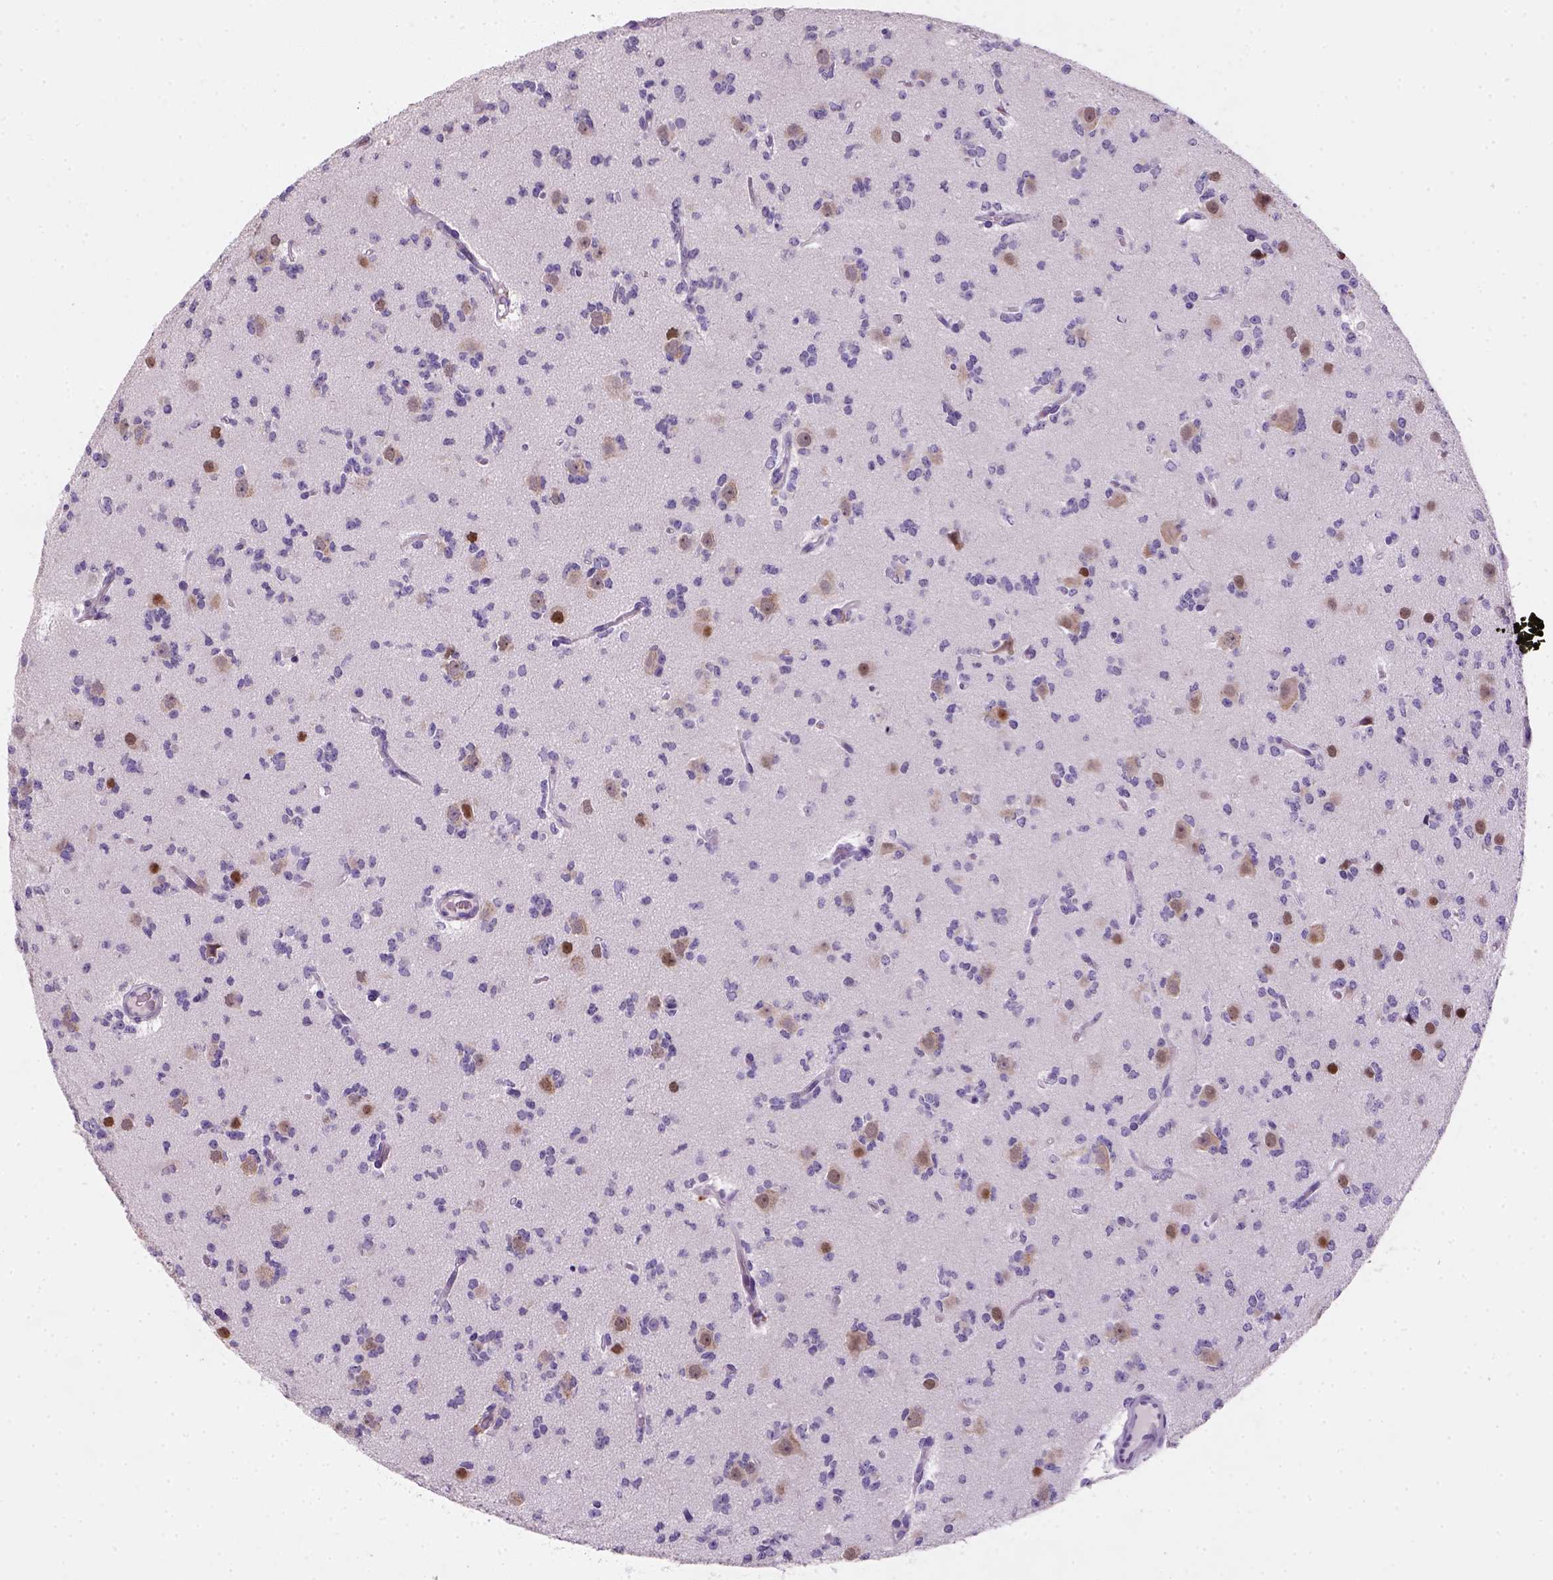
{"staining": {"intensity": "negative", "quantity": "none", "location": "none"}, "tissue": "glioma", "cell_type": "Tumor cells", "image_type": "cancer", "snomed": [{"axis": "morphology", "description": "Glioma, malignant, Low grade"}, {"axis": "topography", "description": "Brain"}], "caption": "This is a histopathology image of immunohistochemistry staining of glioma, which shows no staining in tumor cells. Nuclei are stained in blue.", "gene": "ZMAT4", "patient": {"sex": "male", "age": 27}}